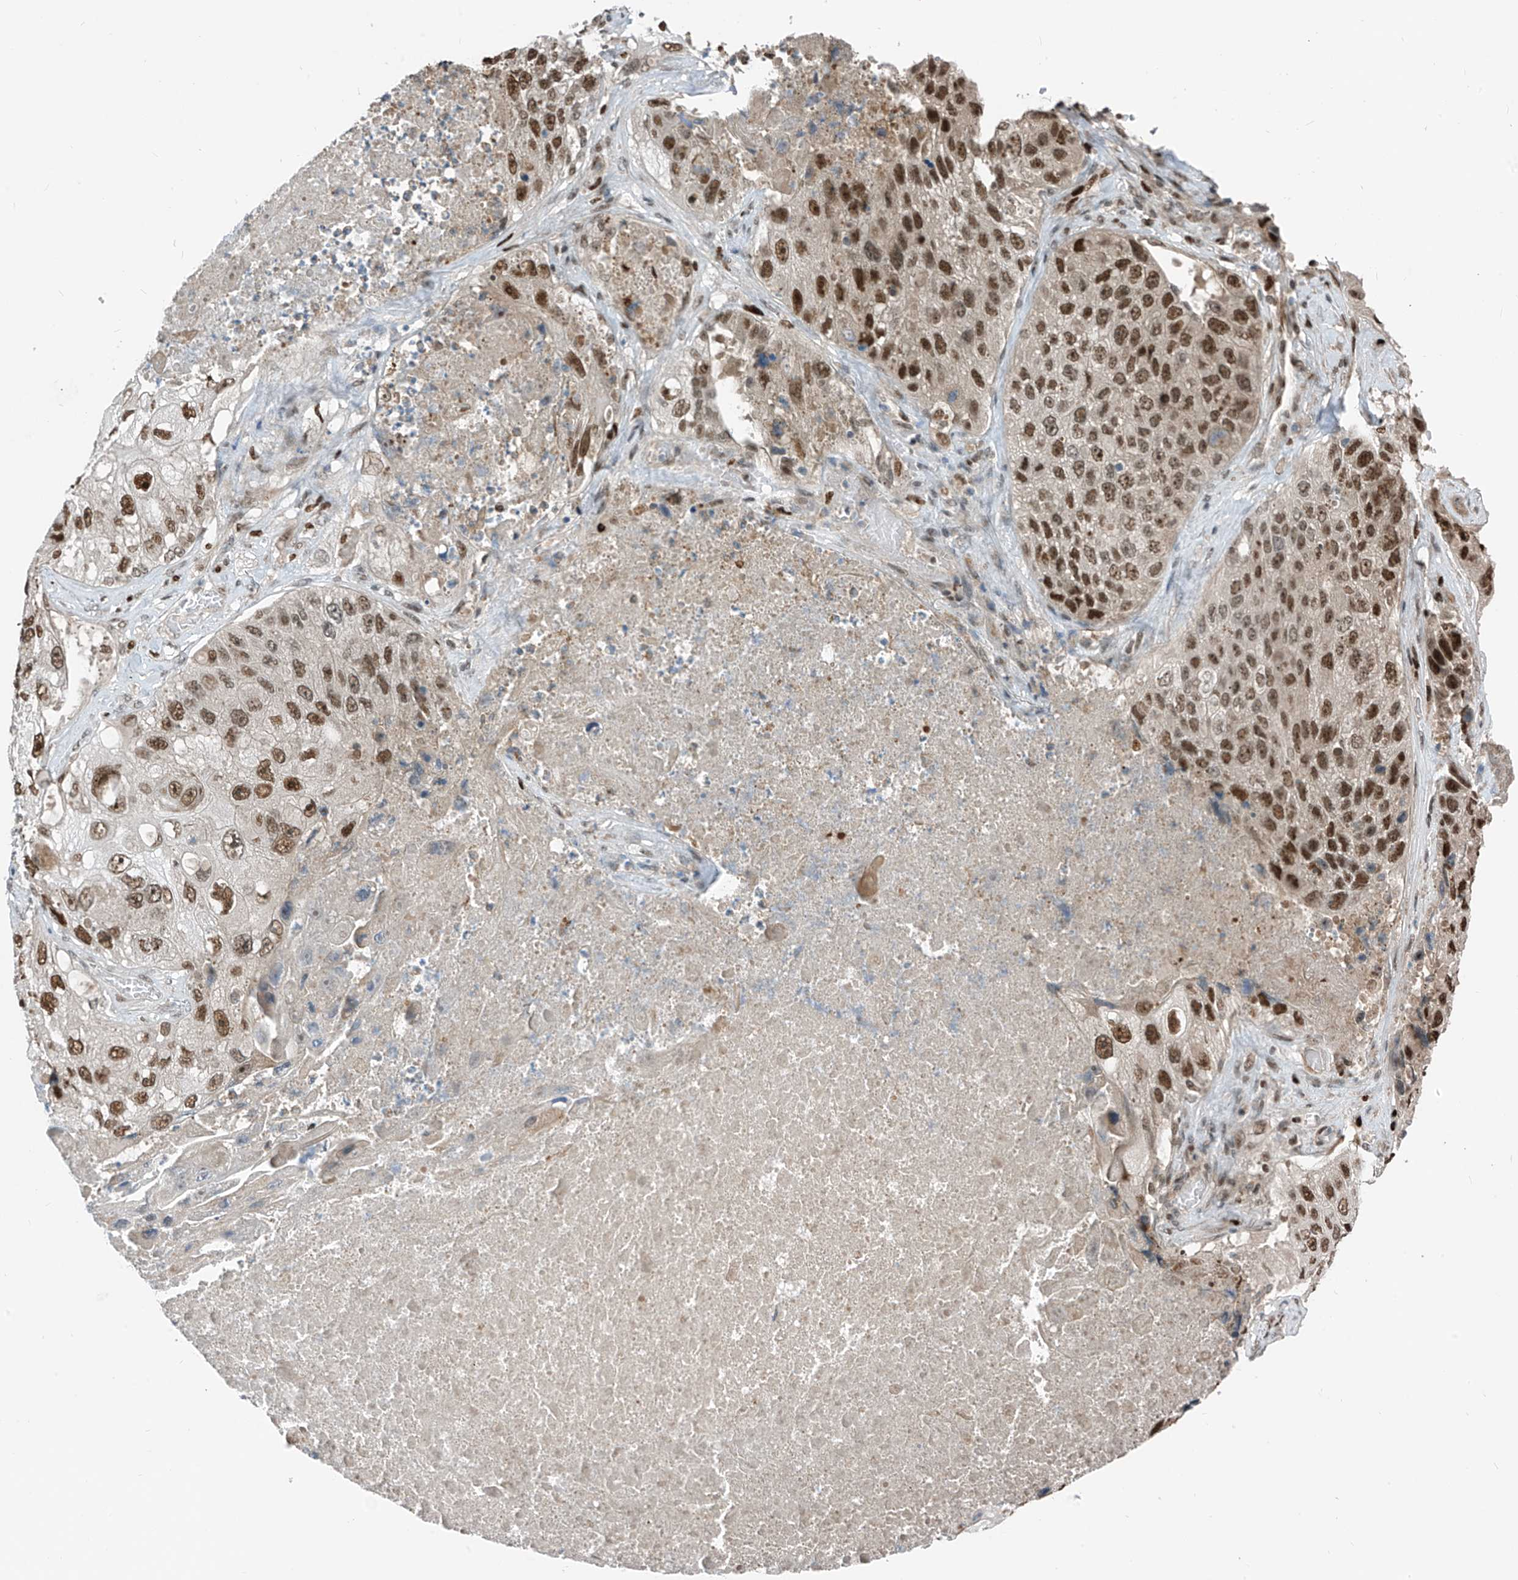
{"staining": {"intensity": "moderate", "quantity": ">75%", "location": "nuclear"}, "tissue": "lung cancer", "cell_type": "Tumor cells", "image_type": "cancer", "snomed": [{"axis": "morphology", "description": "Squamous cell carcinoma, NOS"}, {"axis": "topography", "description": "Lung"}], "caption": "Lung cancer (squamous cell carcinoma) stained for a protein (brown) demonstrates moderate nuclear positive positivity in about >75% of tumor cells.", "gene": "RBP7", "patient": {"sex": "male", "age": 61}}